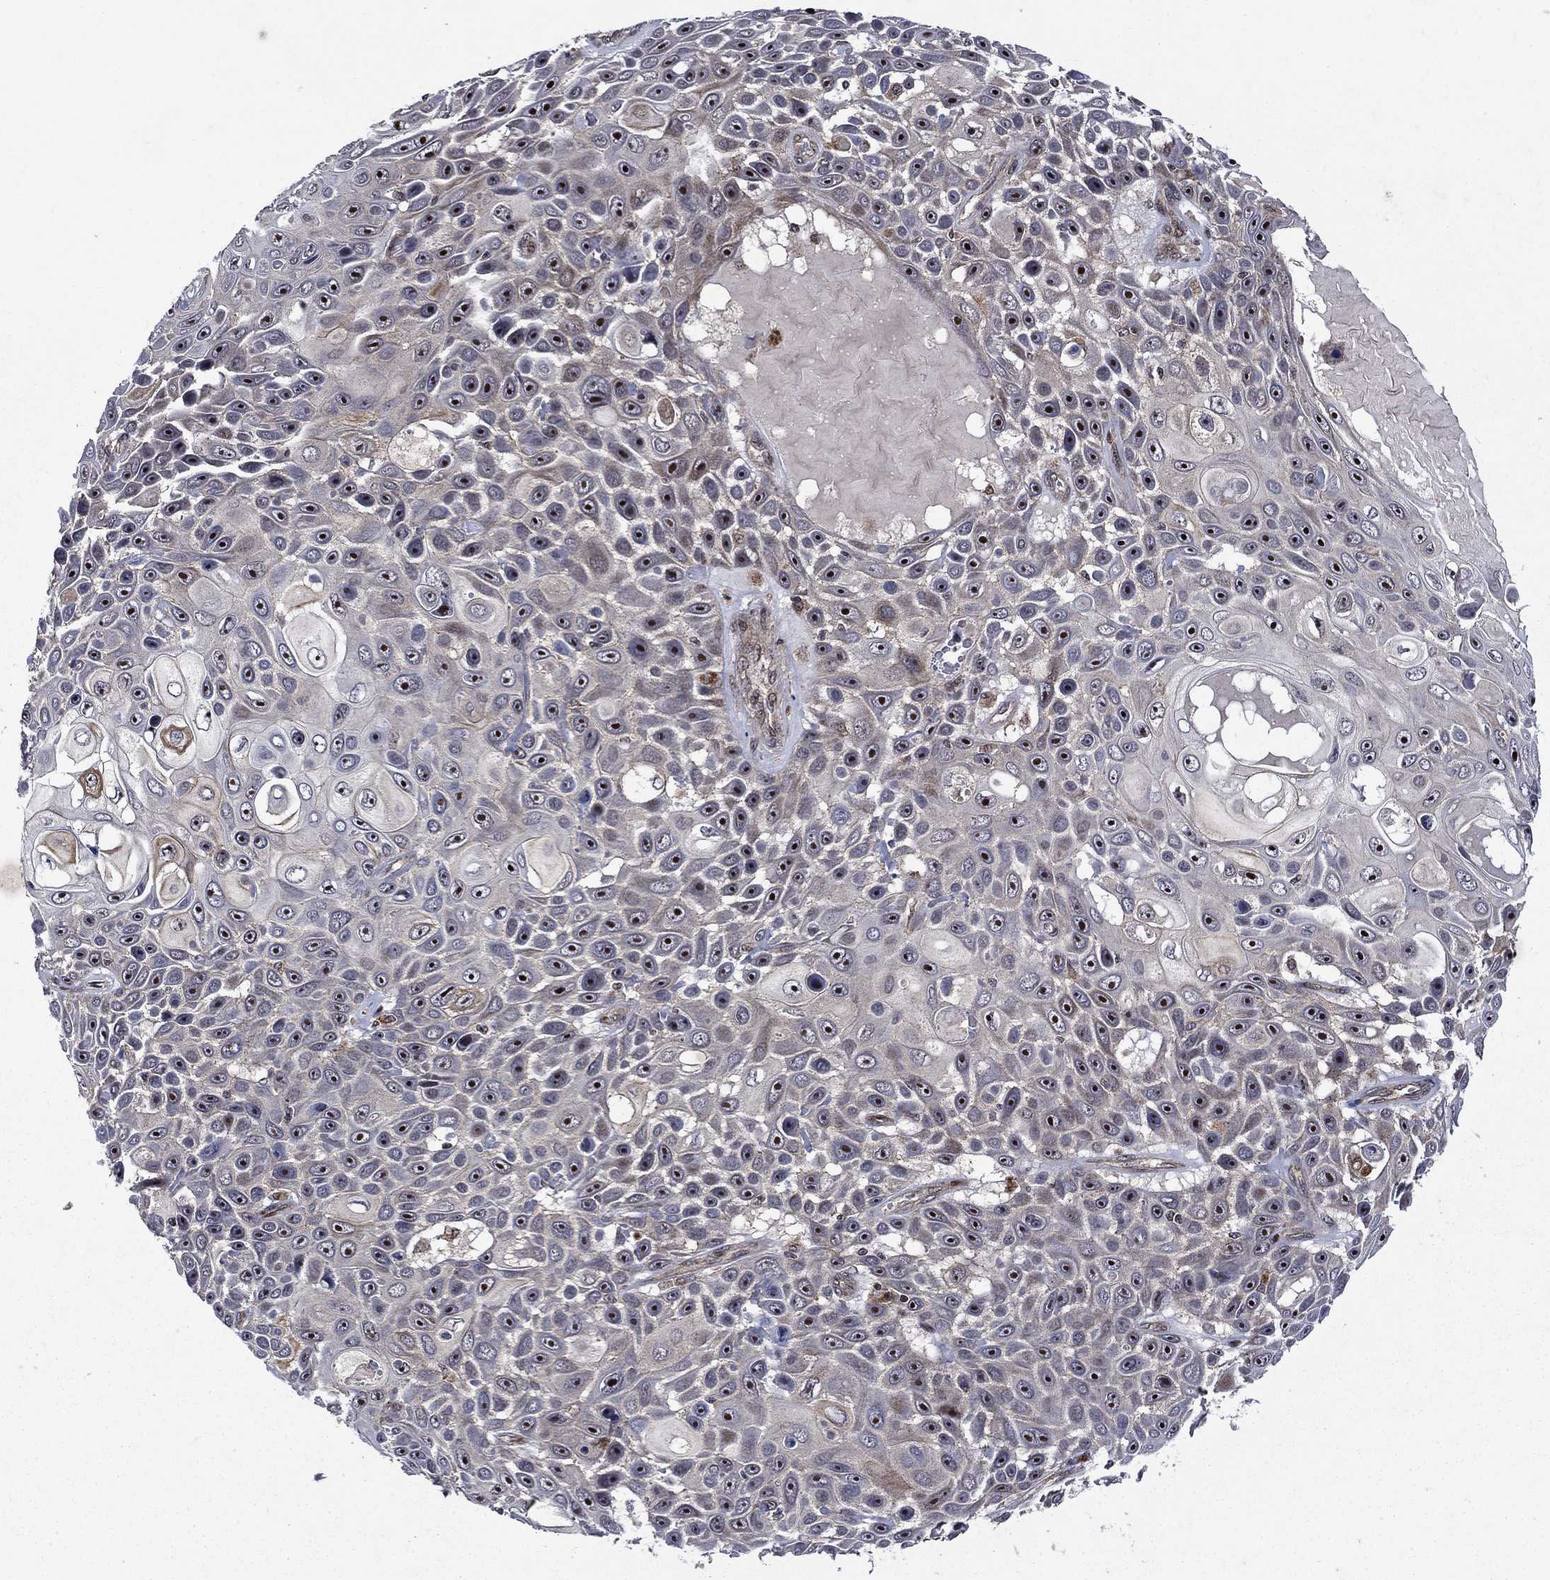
{"staining": {"intensity": "moderate", "quantity": ">75%", "location": "nuclear"}, "tissue": "skin cancer", "cell_type": "Tumor cells", "image_type": "cancer", "snomed": [{"axis": "morphology", "description": "Squamous cell carcinoma, NOS"}, {"axis": "topography", "description": "Skin"}], "caption": "Skin cancer (squamous cell carcinoma) was stained to show a protein in brown. There is medium levels of moderate nuclear expression in about >75% of tumor cells.", "gene": "AGTPBP1", "patient": {"sex": "male", "age": 82}}